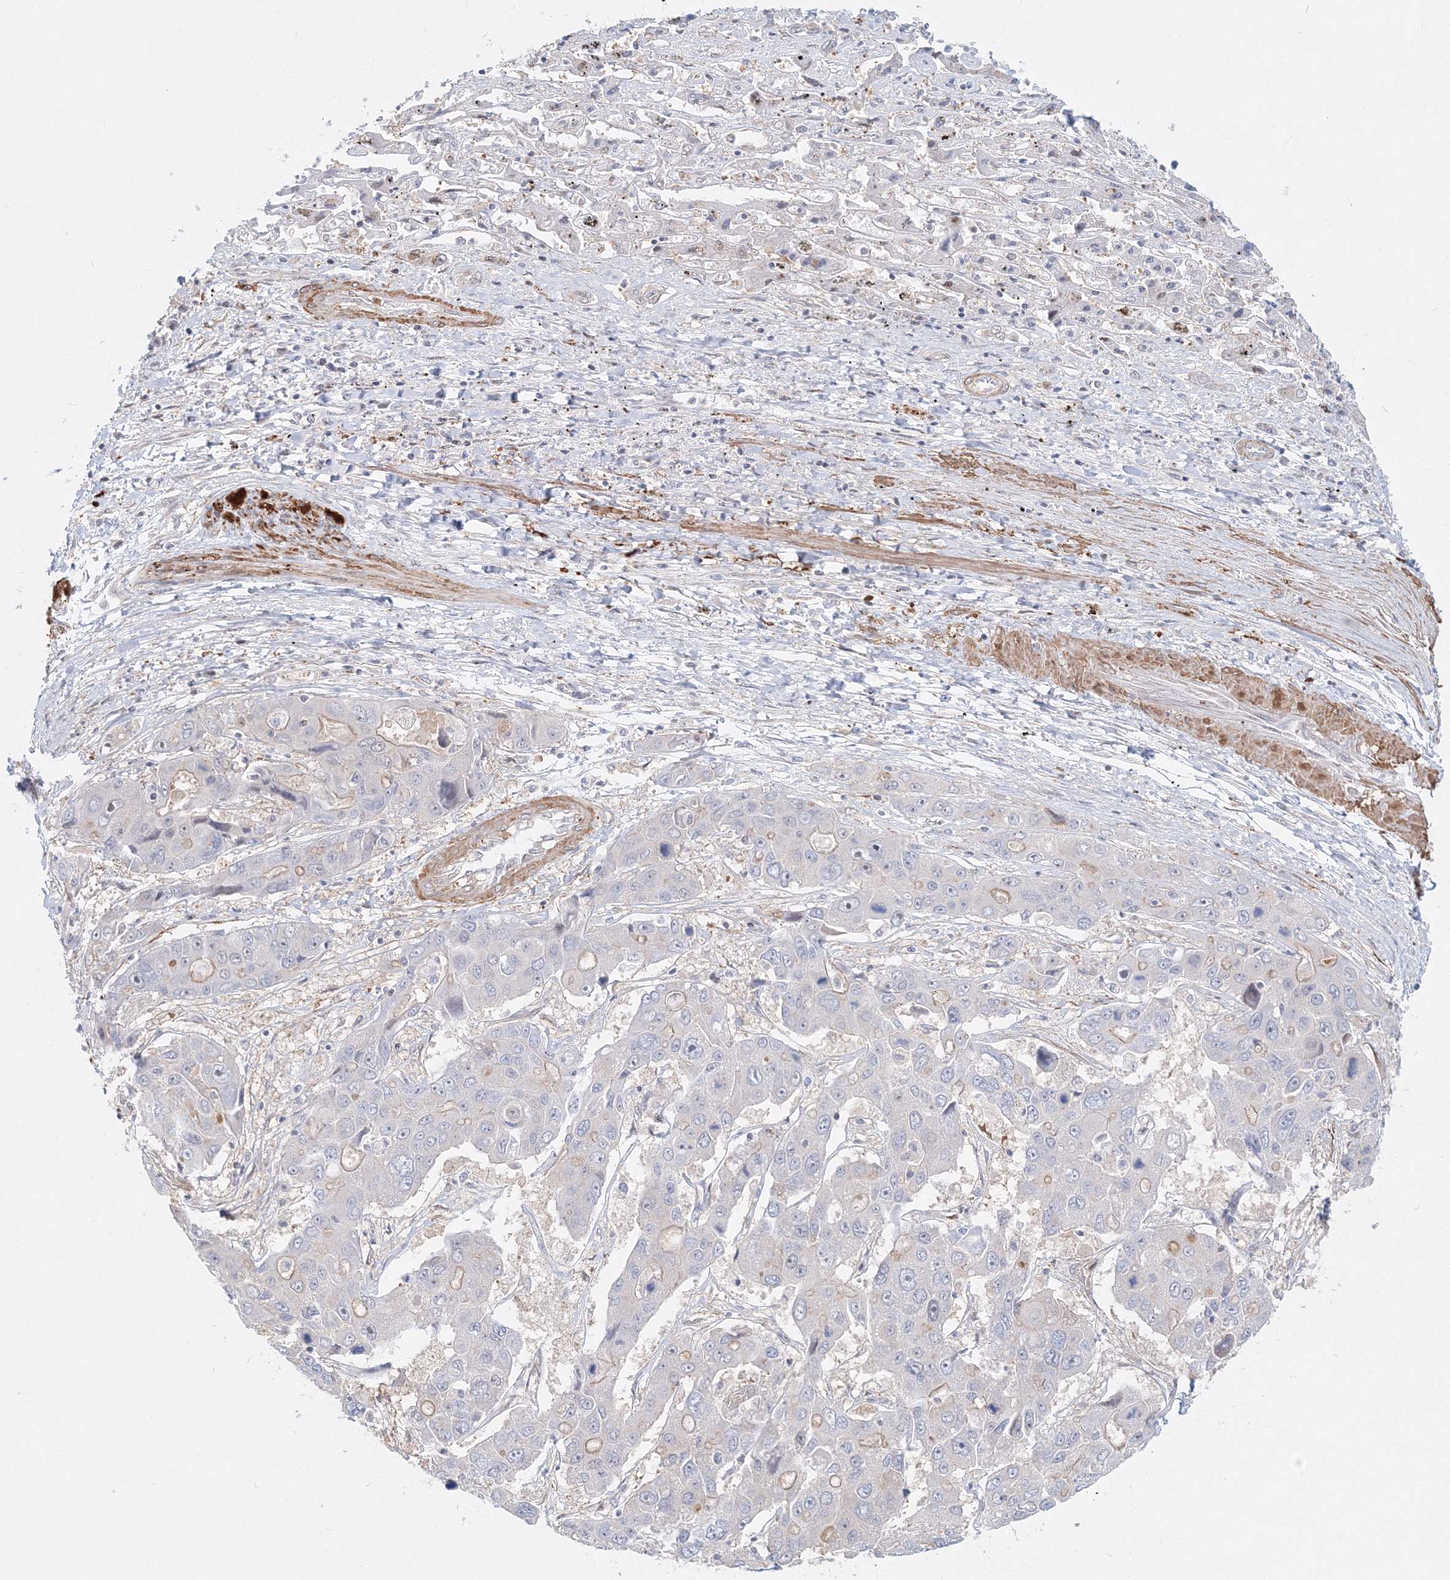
{"staining": {"intensity": "negative", "quantity": "none", "location": "none"}, "tissue": "liver cancer", "cell_type": "Tumor cells", "image_type": "cancer", "snomed": [{"axis": "morphology", "description": "Cholangiocarcinoma"}, {"axis": "topography", "description": "Liver"}], "caption": "Immunohistochemistry of liver cancer displays no staining in tumor cells.", "gene": "ARHGAP21", "patient": {"sex": "male", "age": 67}}